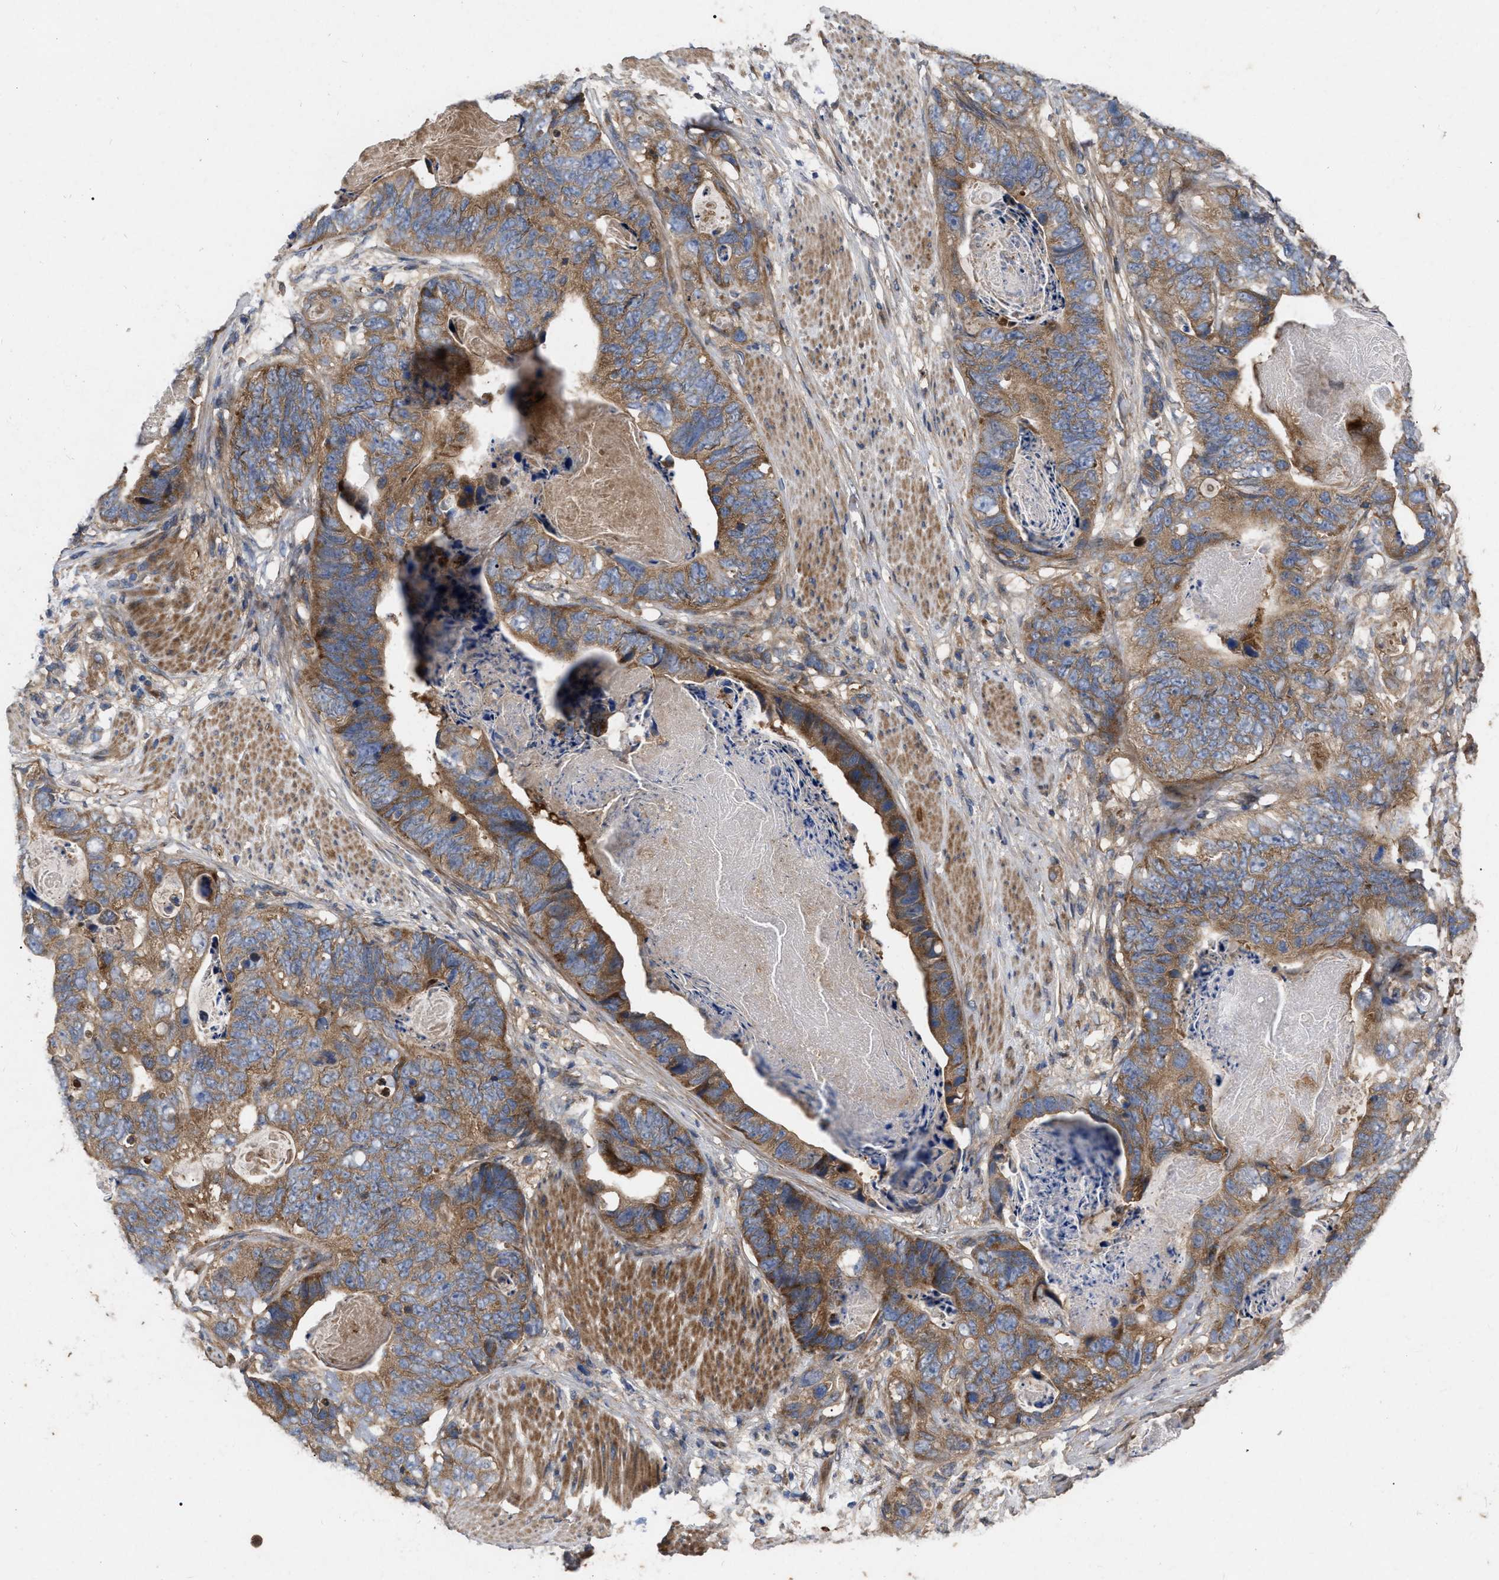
{"staining": {"intensity": "moderate", "quantity": ">75%", "location": "cytoplasmic/membranous"}, "tissue": "stomach cancer", "cell_type": "Tumor cells", "image_type": "cancer", "snomed": [{"axis": "morphology", "description": "Adenocarcinoma, NOS"}, {"axis": "topography", "description": "Stomach"}], "caption": "Adenocarcinoma (stomach) was stained to show a protein in brown. There is medium levels of moderate cytoplasmic/membranous staining in about >75% of tumor cells. Ihc stains the protein in brown and the nuclei are stained blue.", "gene": "CDKN2C", "patient": {"sex": "female", "age": 89}}